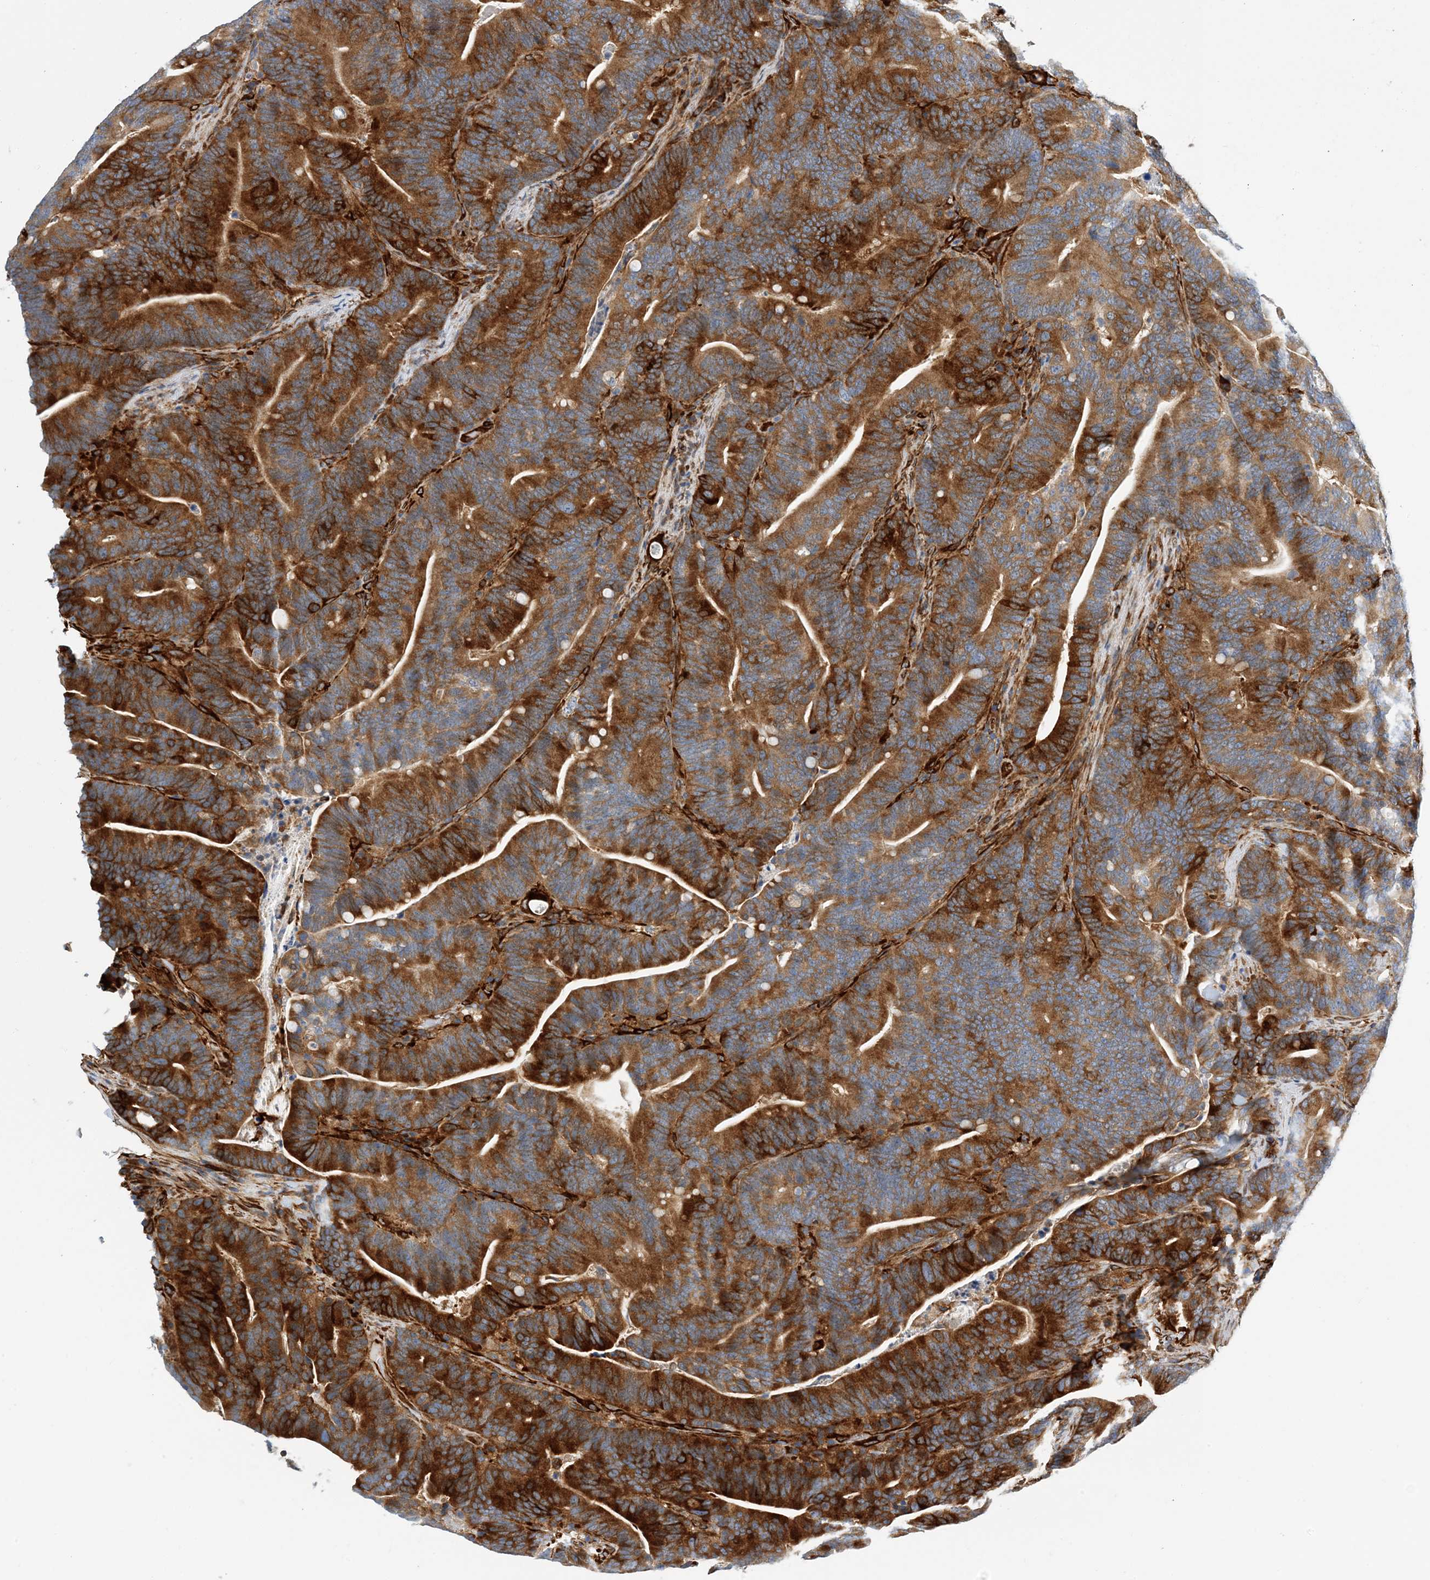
{"staining": {"intensity": "moderate", "quantity": ">75%", "location": "cytoplasmic/membranous"}, "tissue": "colorectal cancer", "cell_type": "Tumor cells", "image_type": "cancer", "snomed": [{"axis": "morphology", "description": "Adenocarcinoma, NOS"}, {"axis": "topography", "description": "Colon"}], "caption": "This photomicrograph reveals immunohistochemistry (IHC) staining of colorectal adenocarcinoma, with medium moderate cytoplasmic/membranous staining in approximately >75% of tumor cells.", "gene": "PCDHA2", "patient": {"sex": "female", "age": 66}}